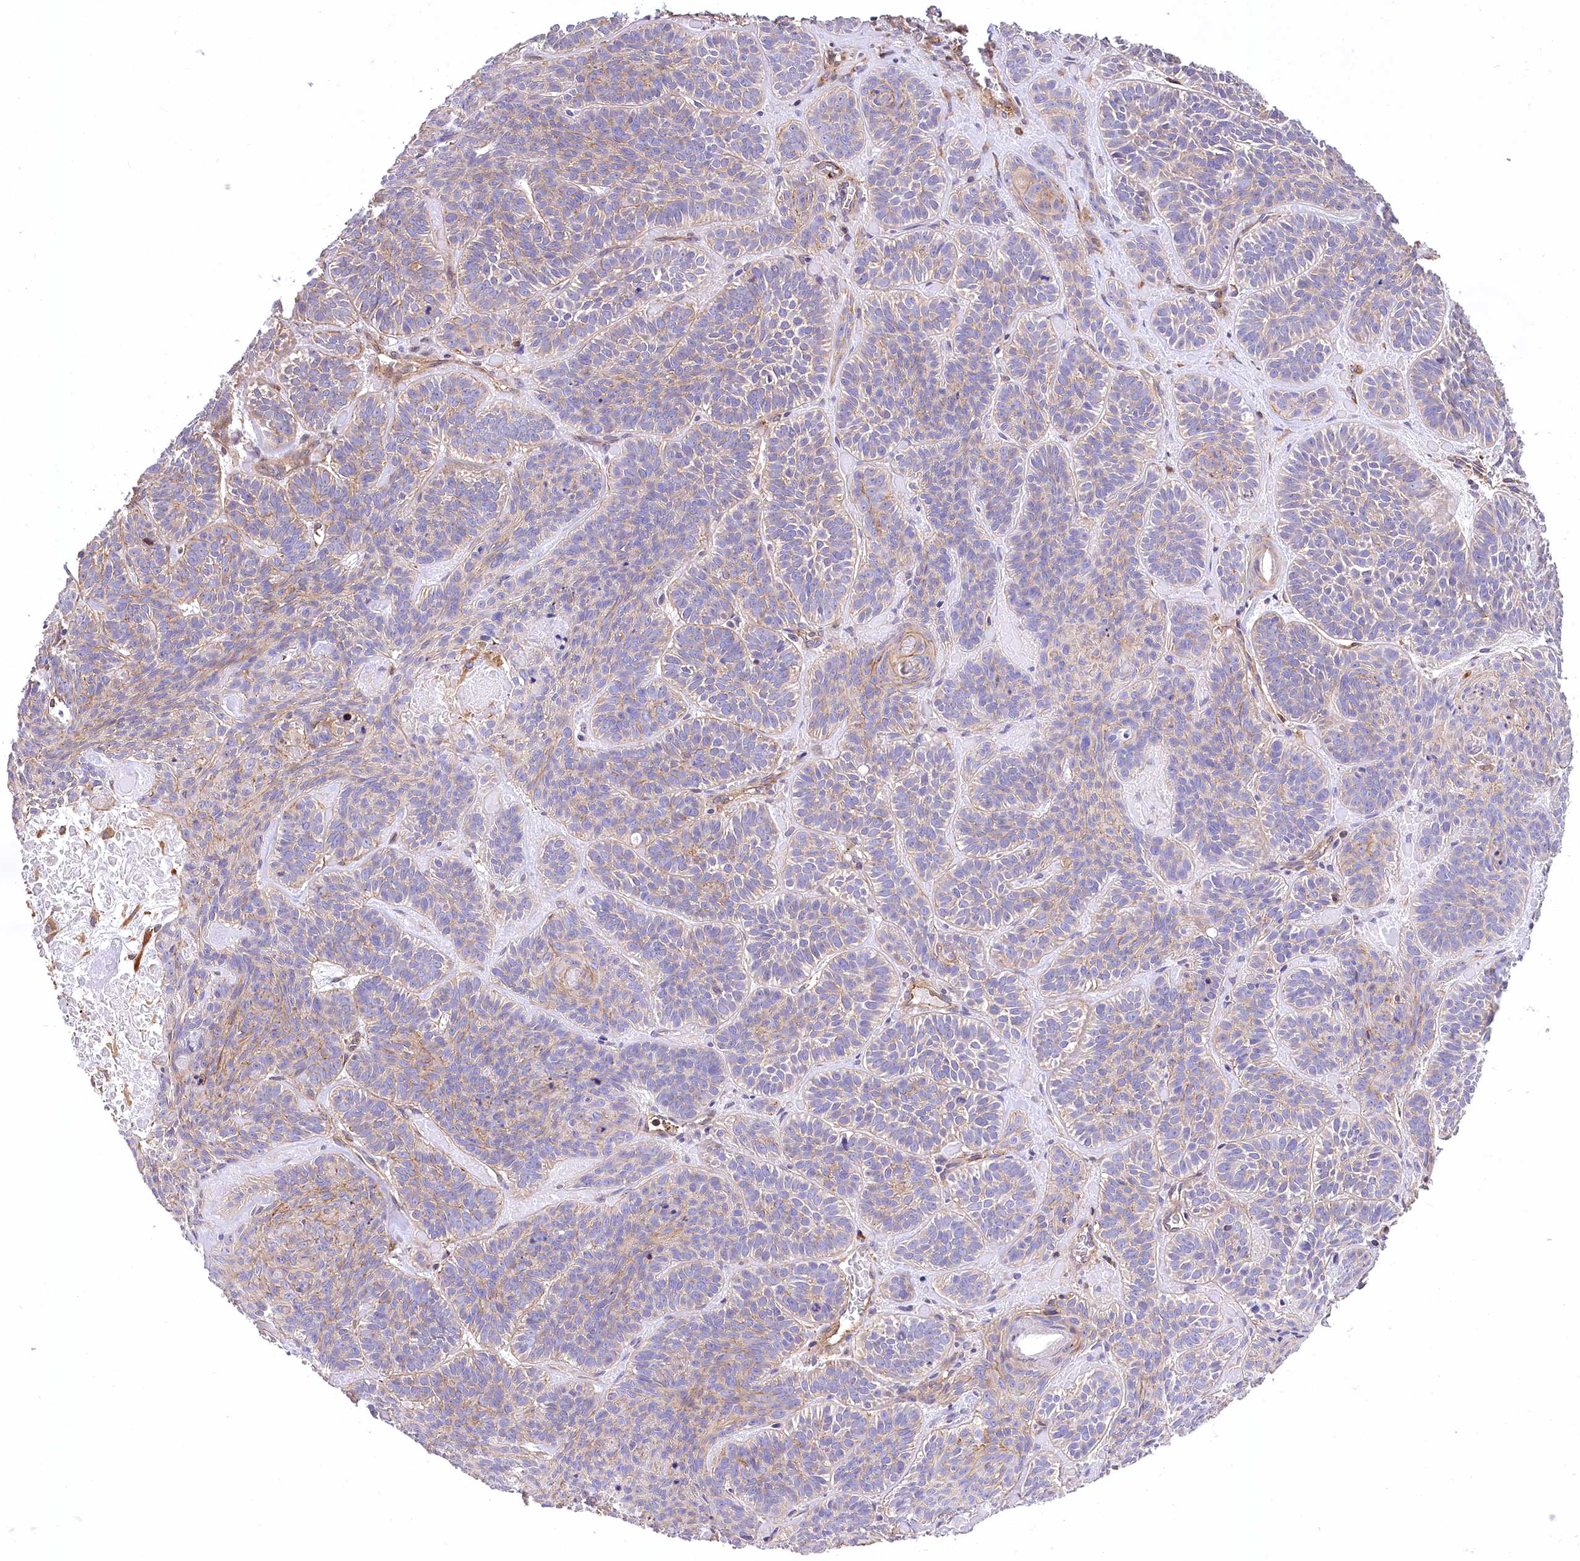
{"staining": {"intensity": "negative", "quantity": "none", "location": "none"}, "tissue": "skin cancer", "cell_type": "Tumor cells", "image_type": "cancer", "snomed": [{"axis": "morphology", "description": "Basal cell carcinoma"}, {"axis": "topography", "description": "Skin"}], "caption": "A high-resolution micrograph shows immunohistochemistry (IHC) staining of basal cell carcinoma (skin), which displays no significant expression in tumor cells.", "gene": "DPP3", "patient": {"sex": "male", "age": 85}}